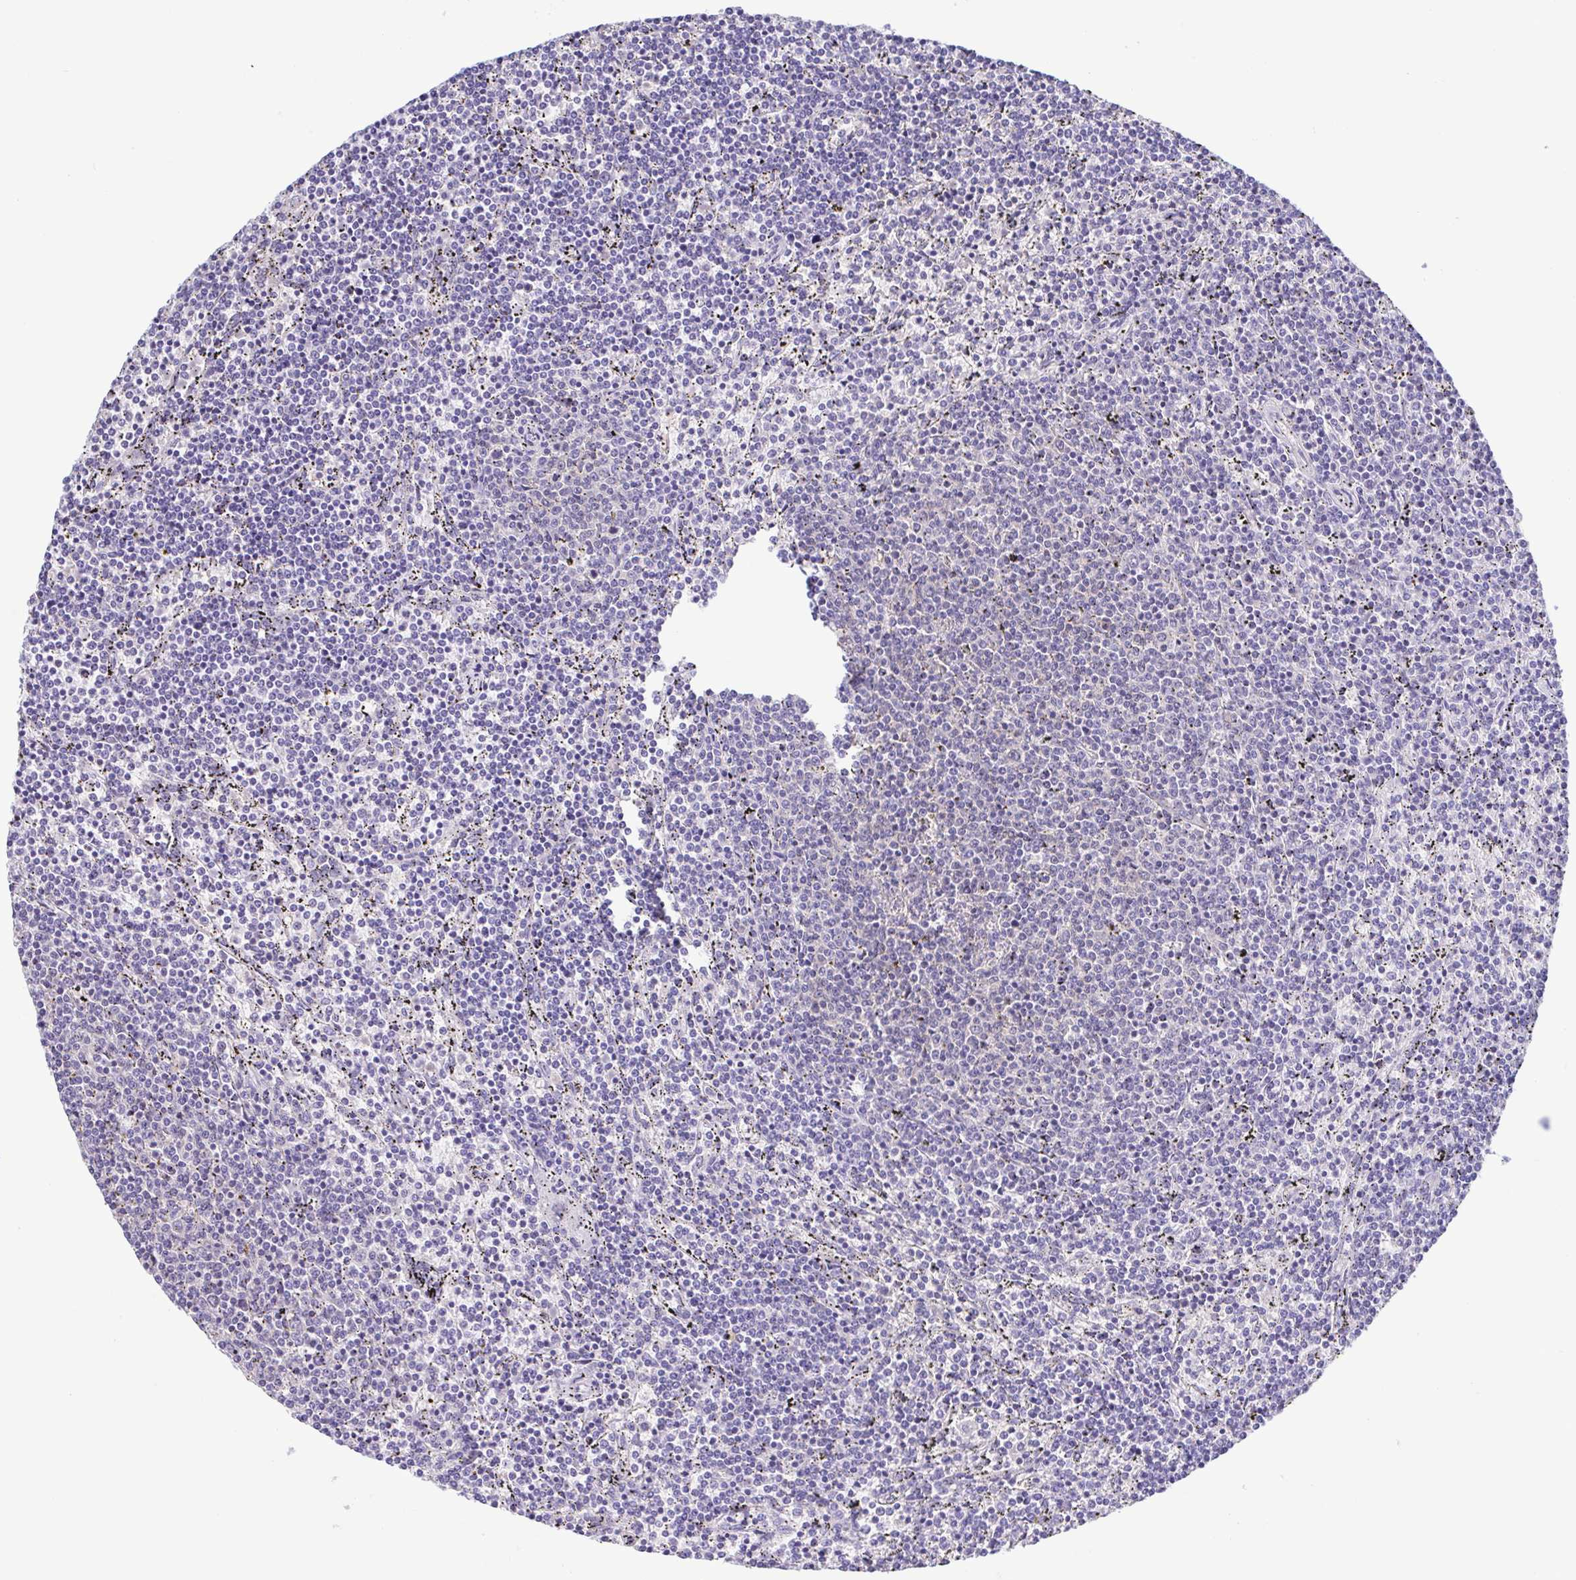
{"staining": {"intensity": "negative", "quantity": "none", "location": "none"}, "tissue": "lymphoma", "cell_type": "Tumor cells", "image_type": "cancer", "snomed": [{"axis": "morphology", "description": "Malignant lymphoma, non-Hodgkin's type, Low grade"}, {"axis": "topography", "description": "Spleen"}], "caption": "The immunohistochemistry image has no significant expression in tumor cells of malignant lymphoma, non-Hodgkin's type (low-grade) tissue.", "gene": "LDHC", "patient": {"sex": "female", "age": 50}}